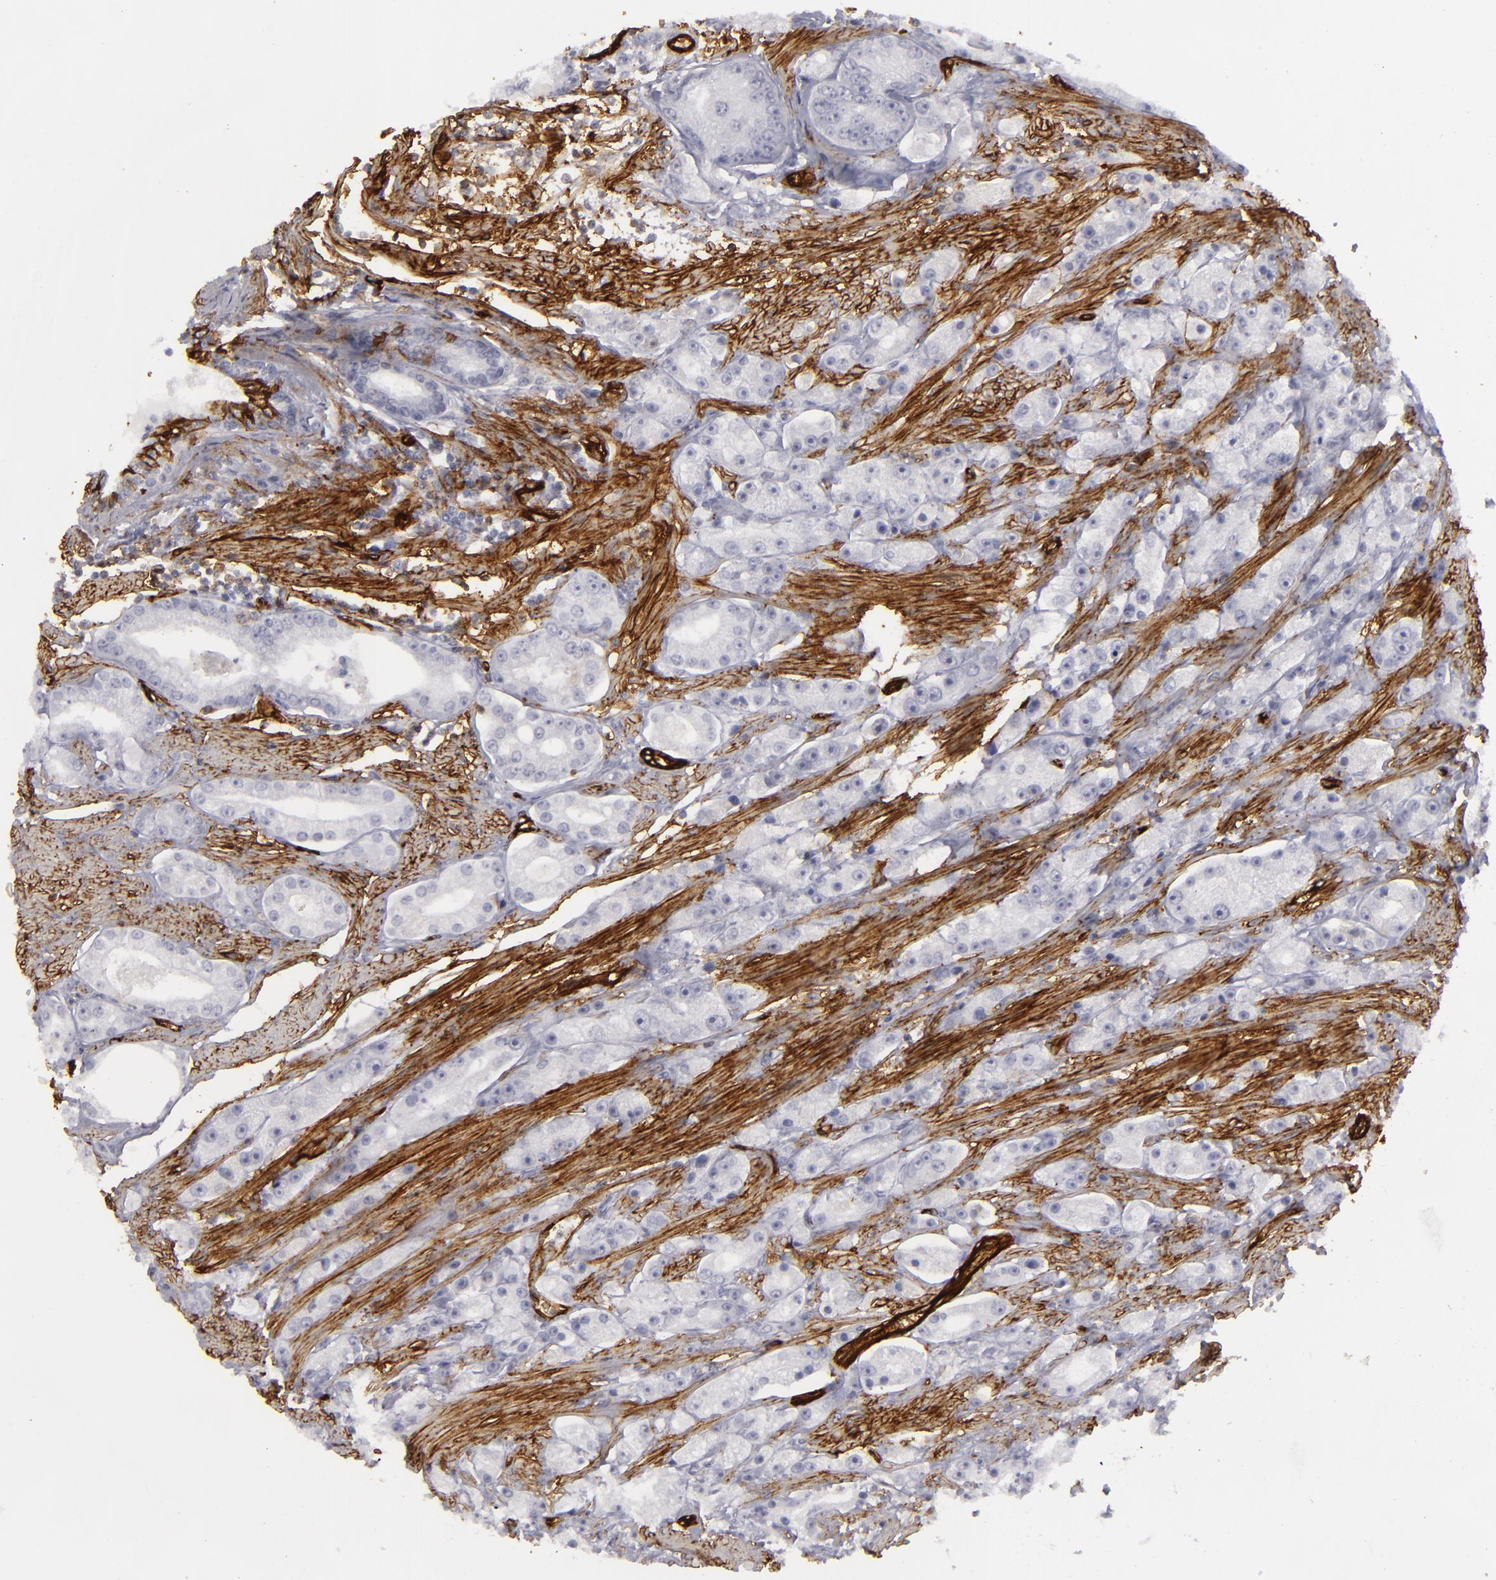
{"staining": {"intensity": "negative", "quantity": "none", "location": "none"}, "tissue": "prostate cancer", "cell_type": "Tumor cells", "image_type": "cancer", "snomed": [{"axis": "morphology", "description": "Adenocarcinoma, Medium grade"}, {"axis": "topography", "description": "Prostate"}], "caption": "An immunohistochemistry photomicrograph of prostate cancer is shown. There is no staining in tumor cells of prostate cancer.", "gene": "MCAM", "patient": {"sex": "male", "age": 72}}